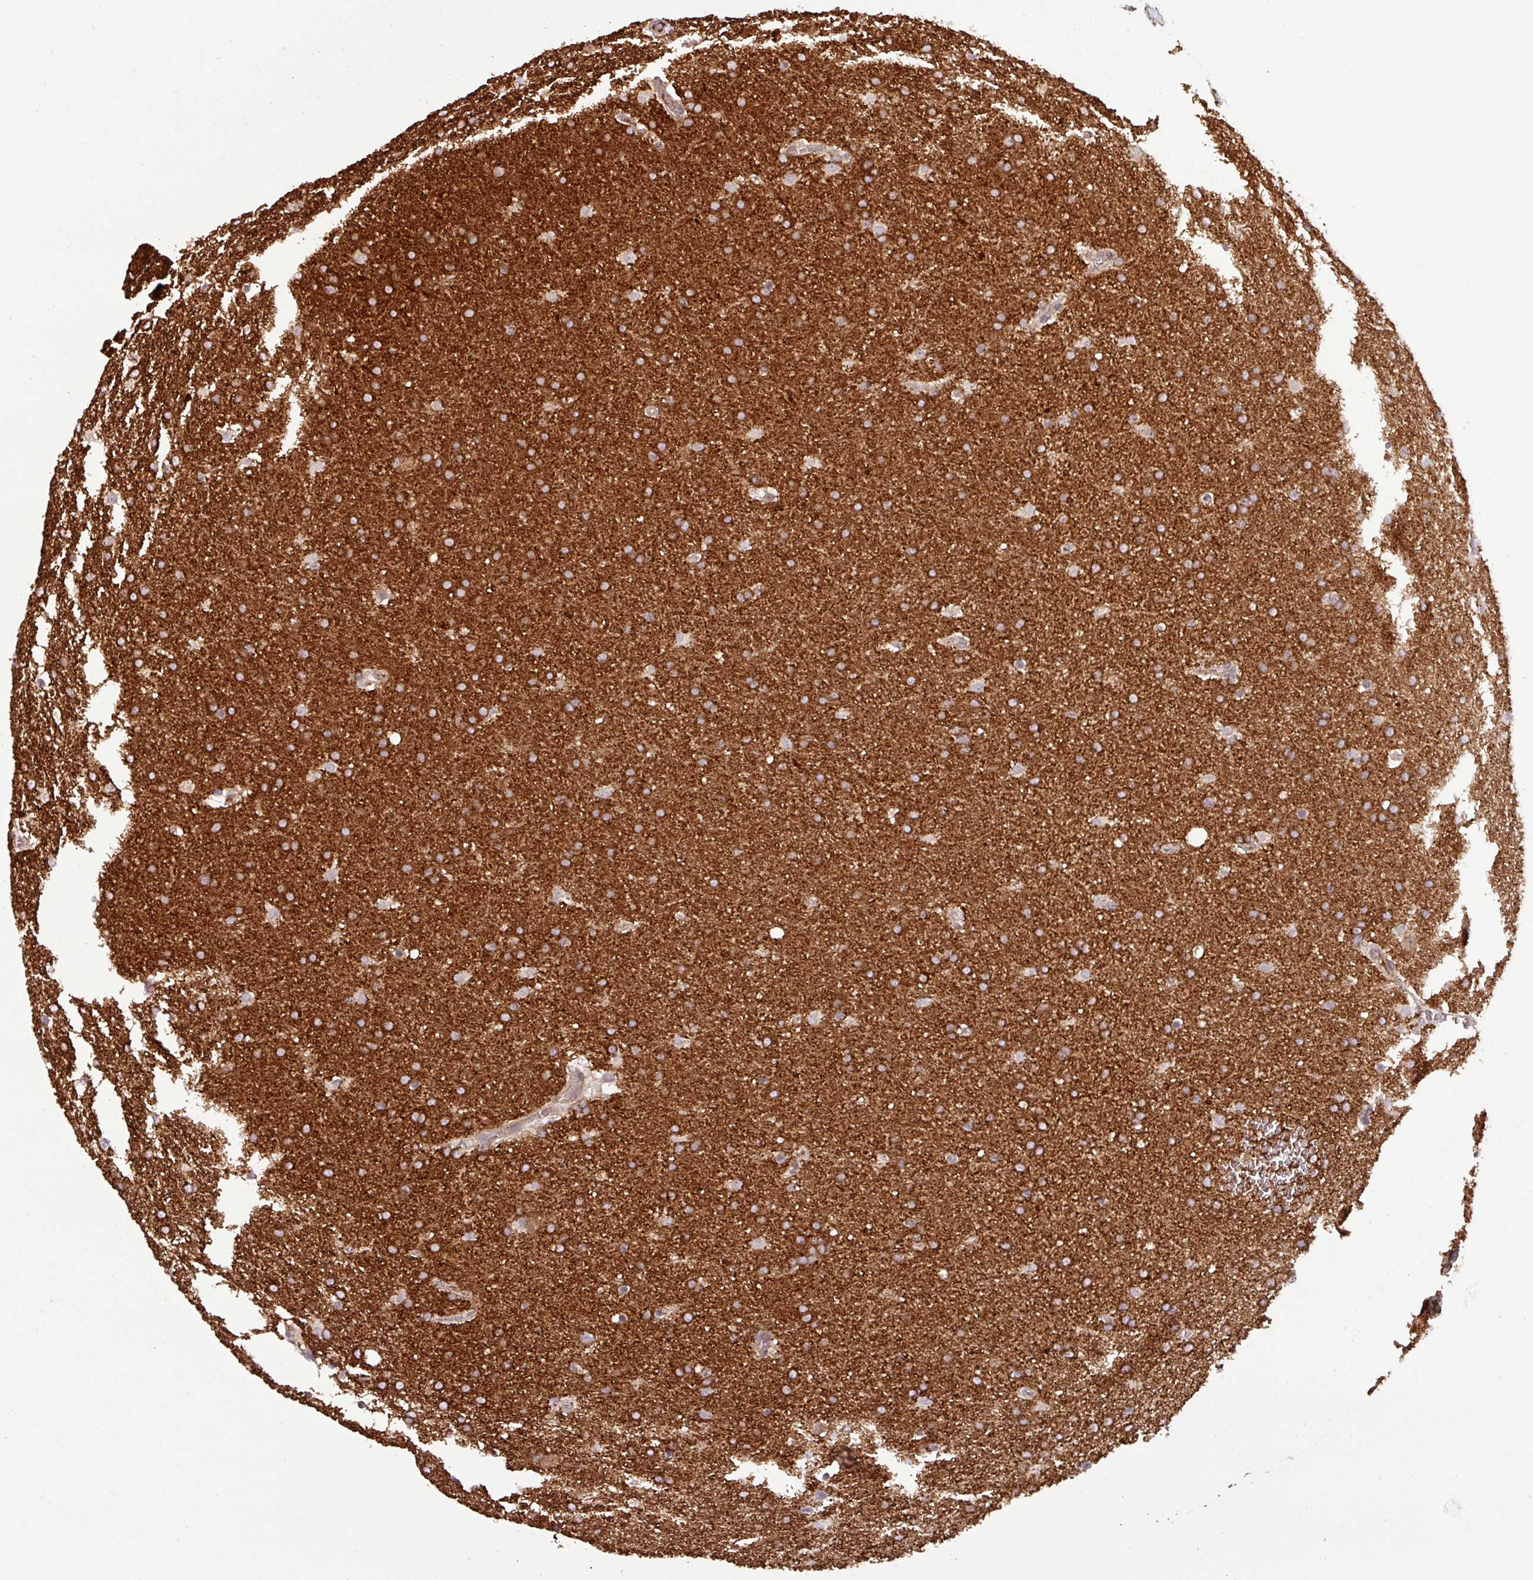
{"staining": {"intensity": "strong", "quantity": ">75%", "location": "cytoplasmic/membranous"}, "tissue": "glioma", "cell_type": "Tumor cells", "image_type": "cancer", "snomed": [{"axis": "morphology", "description": "Glioma, malignant, Low grade"}, {"axis": "topography", "description": "Brain"}], "caption": "The immunohistochemical stain labels strong cytoplasmic/membranous staining in tumor cells of malignant low-grade glioma tissue.", "gene": "PUS1", "patient": {"sex": "female", "age": 32}}